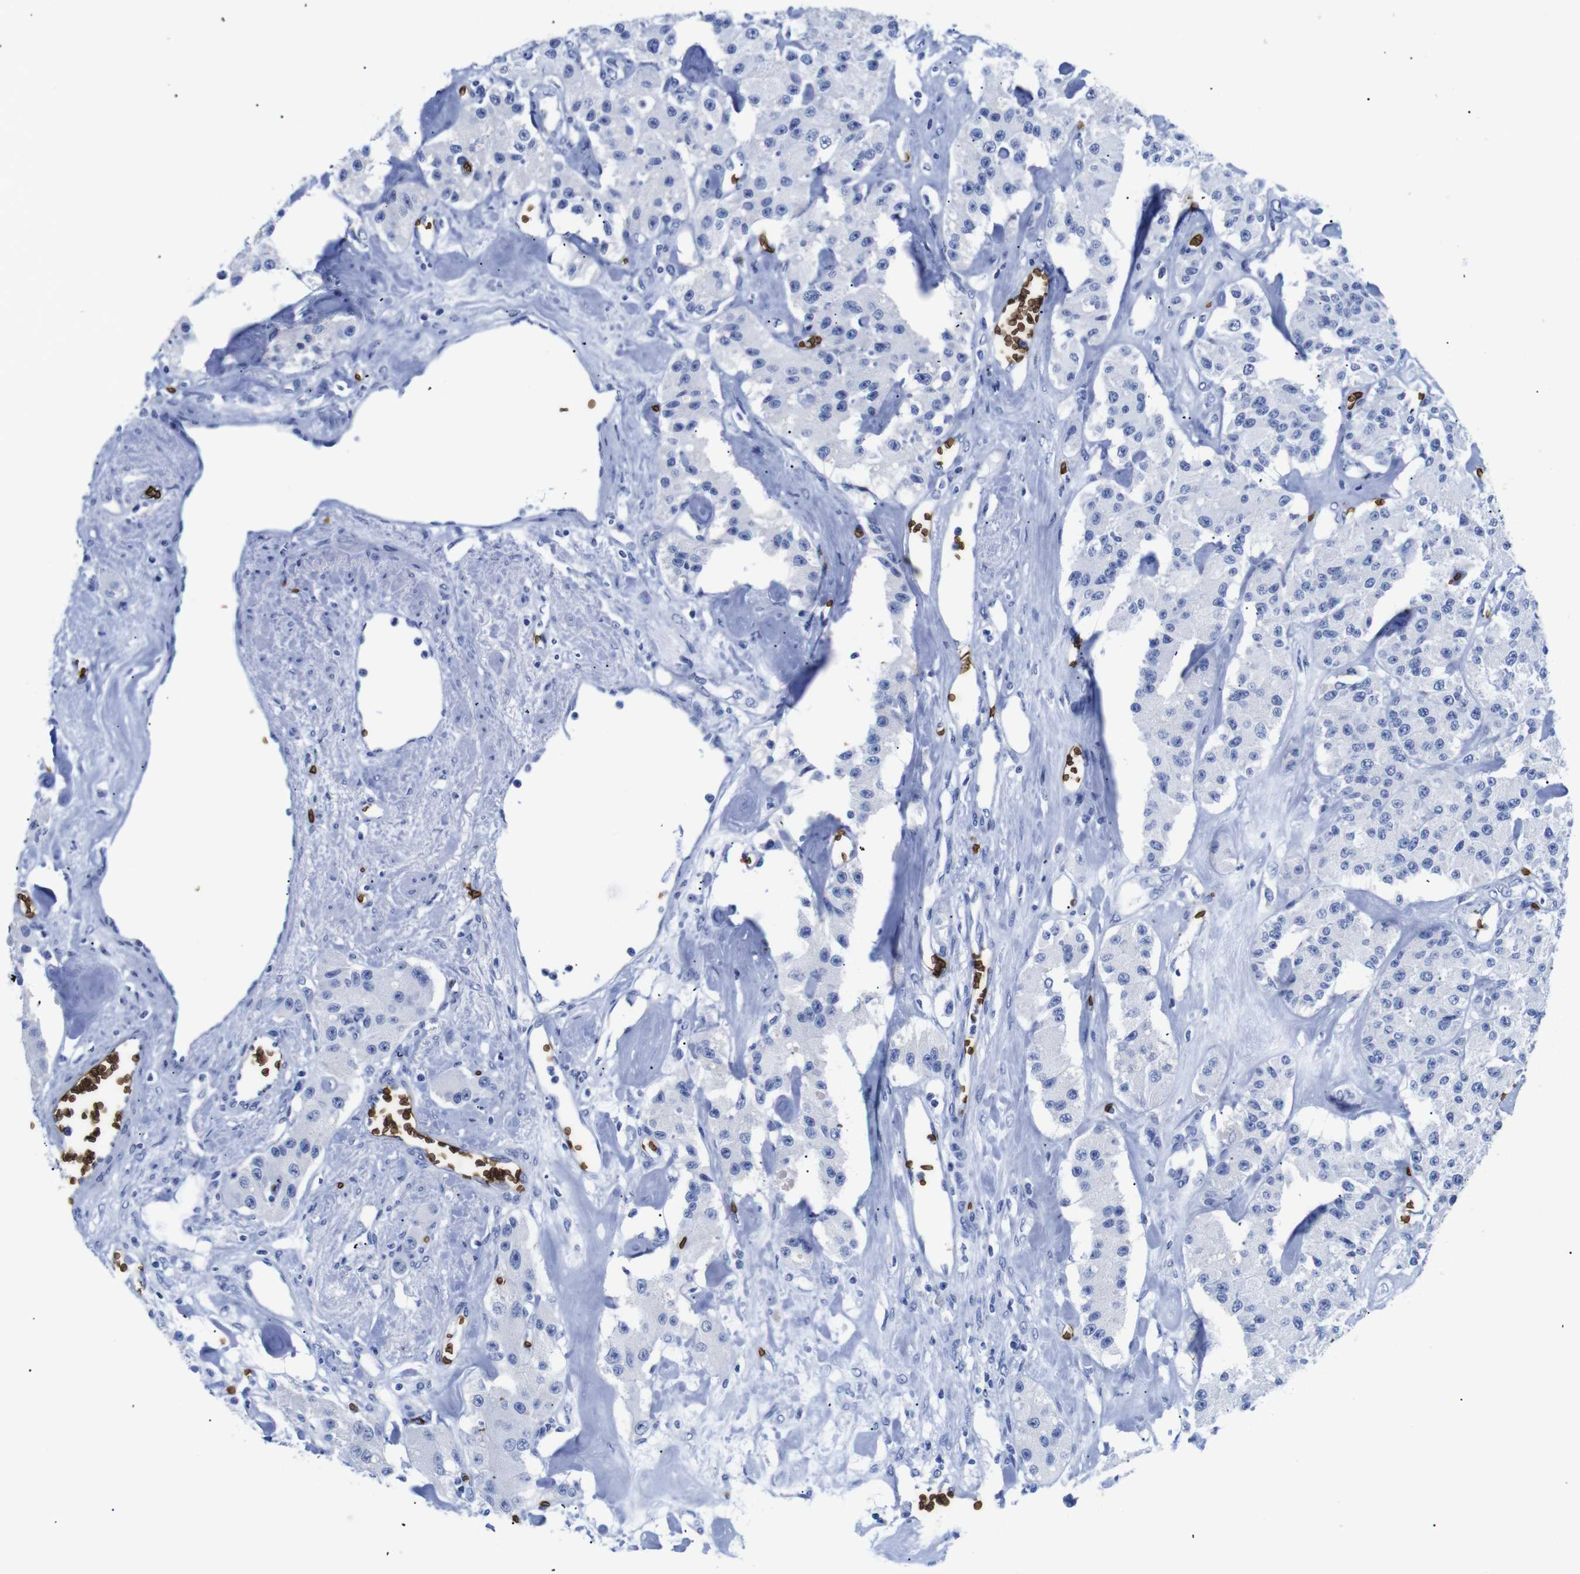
{"staining": {"intensity": "negative", "quantity": "none", "location": "none"}, "tissue": "carcinoid", "cell_type": "Tumor cells", "image_type": "cancer", "snomed": [{"axis": "morphology", "description": "Carcinoid, malignant, NOS"}, {"axis": "topography", "description": "Pancreas"}], "caption": "Histopathology image shows no significant protein staining in tumor cells of carcinoid (malignant).", "gene": "S1PR2", "patient": {"sex": "male", "age": 41}}